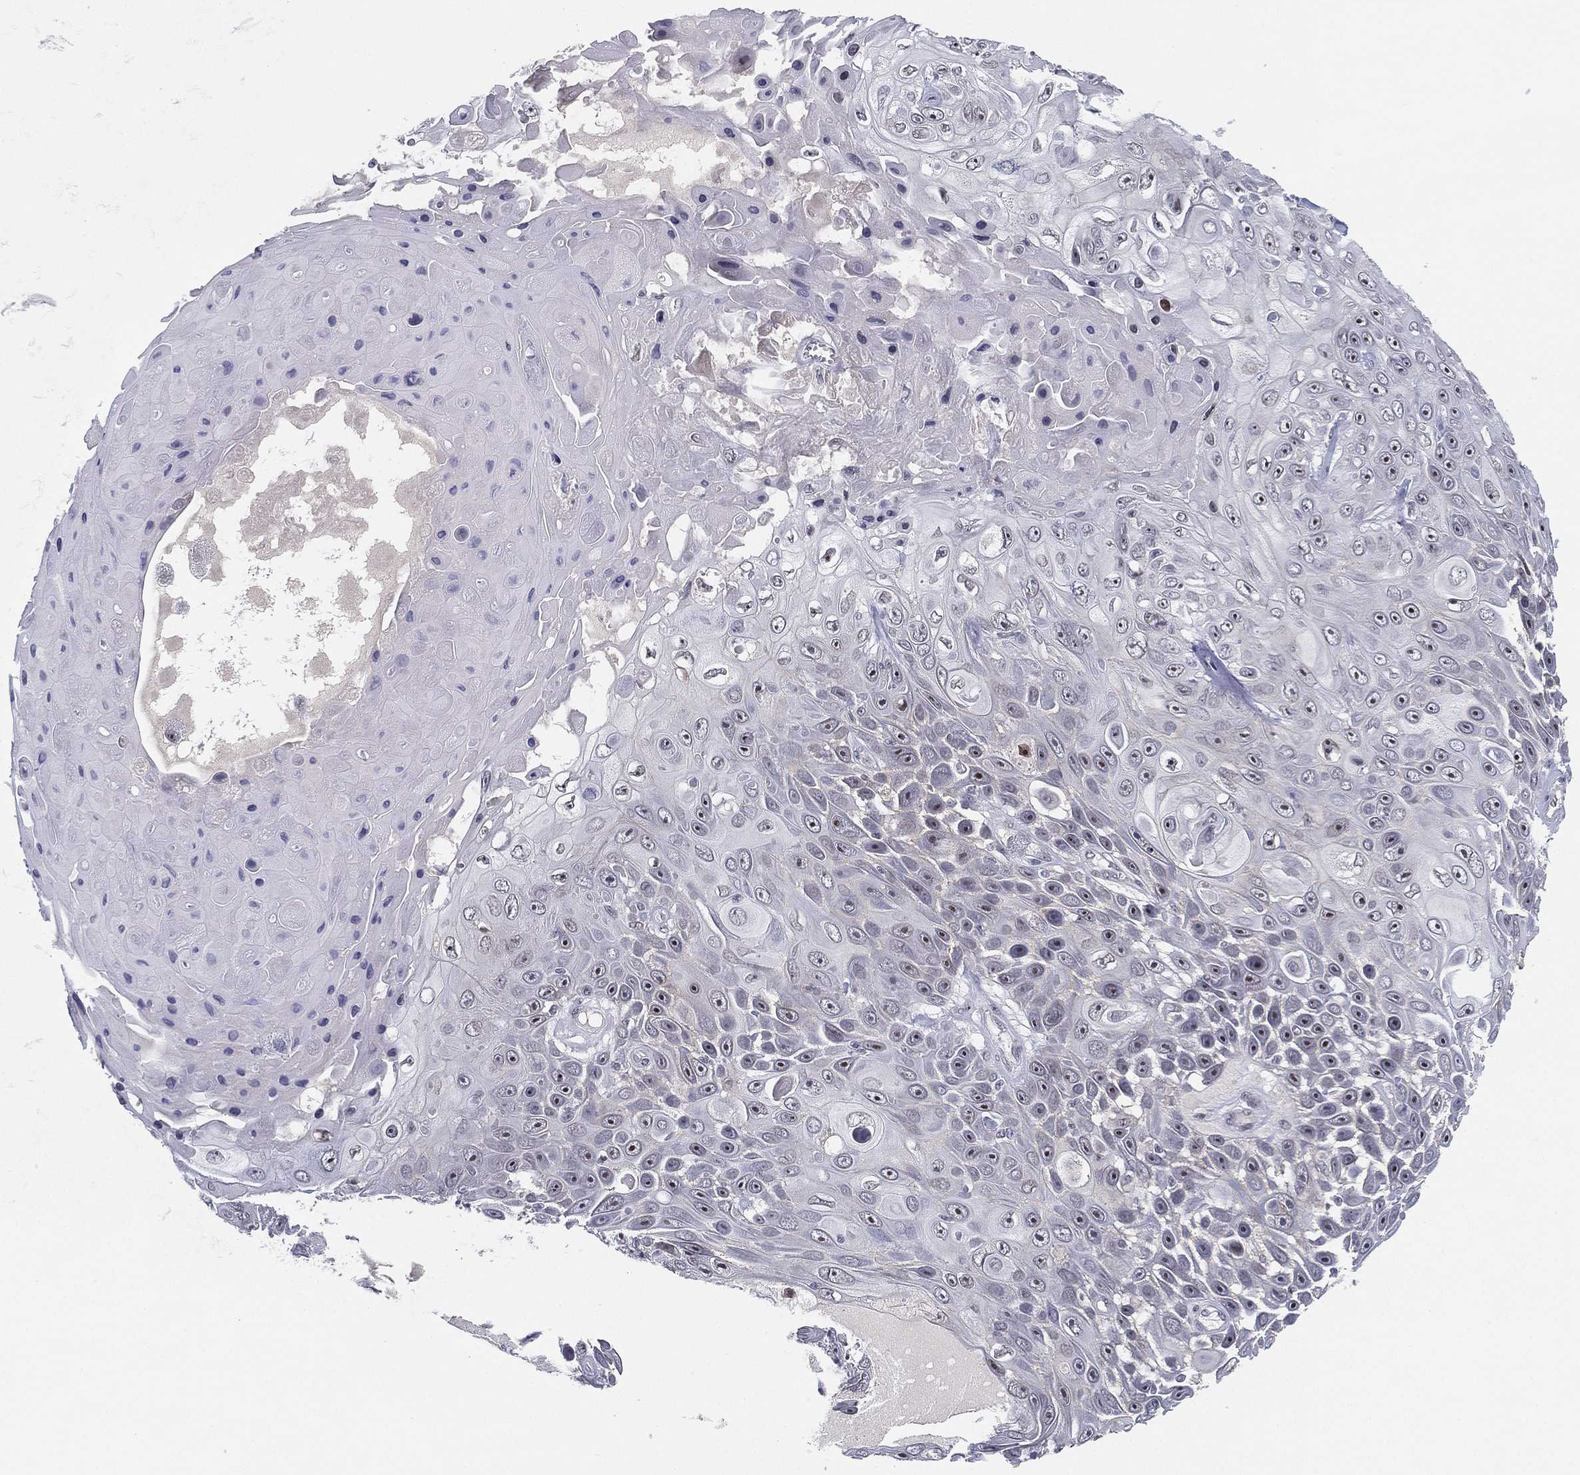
{"staining": {"intensity": "negative", "quantity": "none", "location": "none"}, "tissue": "skin cancer", "cell_type": "Tumor cells", "image_type": "cancer", "snomed": [{"axis": "morphology", "description": "Squamous cell carcinoma, NOS"}, {"axis": "topography", "description": "Skin"}], "caption": "High magnification brightfield microscopy of skin cancer (squamous cell carcinoma) stained with DAB (3,3'-diaminobenzidine) (brown) and counterstained with hematoxylin (blue): tumor cells show no significant expression. (Brightfield microscopy of DAB (3,3'-diaminobenzidine) immunohistochemistry (IHC) at high magnification).", "gene": "MS4A8", "patient": {"sex": "male", "age": 82}}